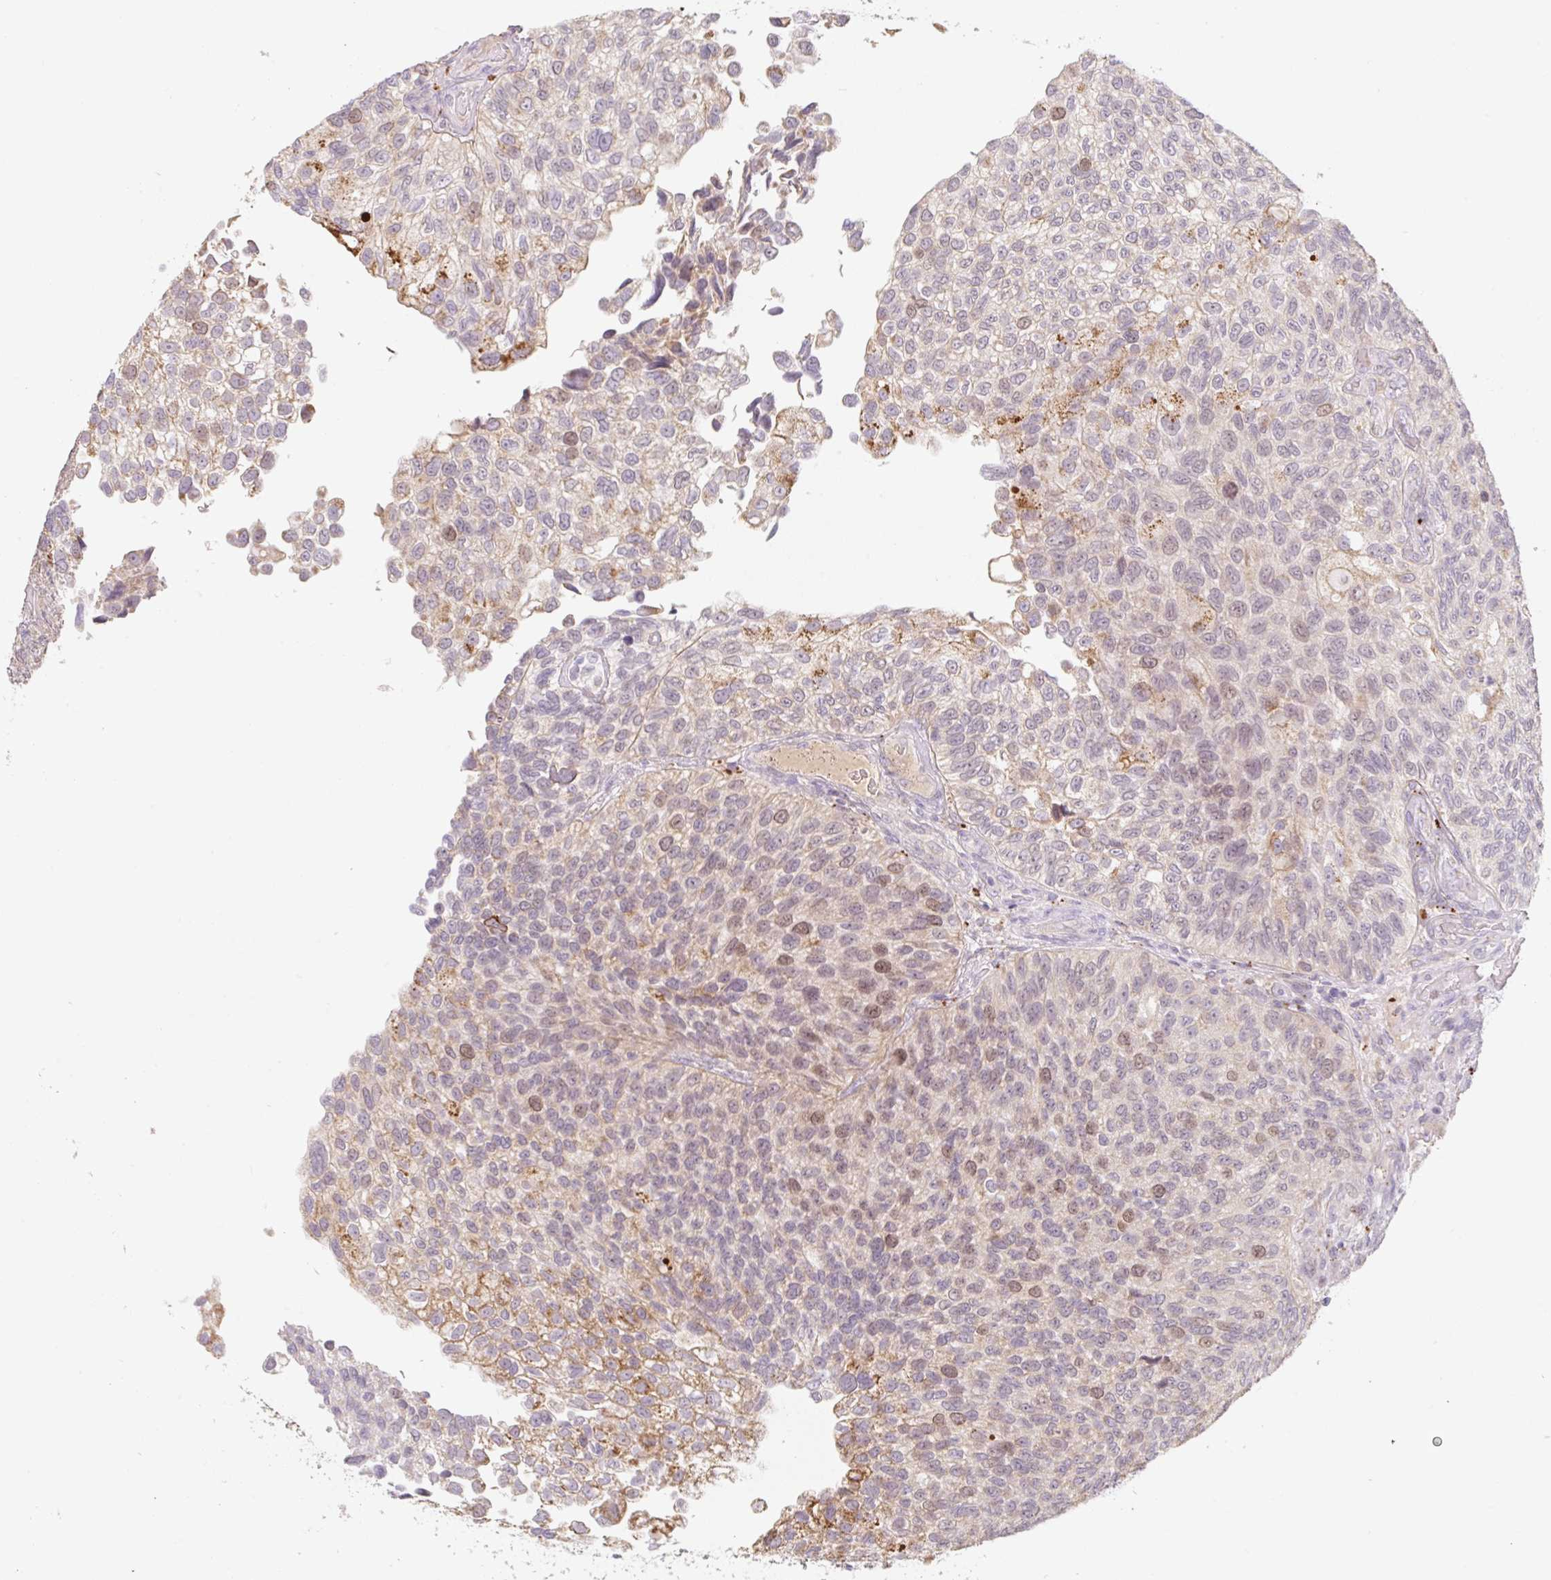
{"staining": {"intensity": "moderate", "quantity": "<25%", "location": "cytoplasmic/membranous,nuclear"}, "tissue": "urothelial cancer", "cell_type": "Tumor cells", "image_type": "cancer", "snomed": [{"axis": "morphology", "description": "Urothelial carcinoma, NOS"}, {"axis": "topography", "description": "Urinary bladder"}], "caption": "Protein staining of urothelial cancer tissue reveals moderate cytoplasmic/membranous and nuclear positivity in about <25% of tumor cells.", "gene": "MIA2", "patient": {"sex": "male", "age": 87}}